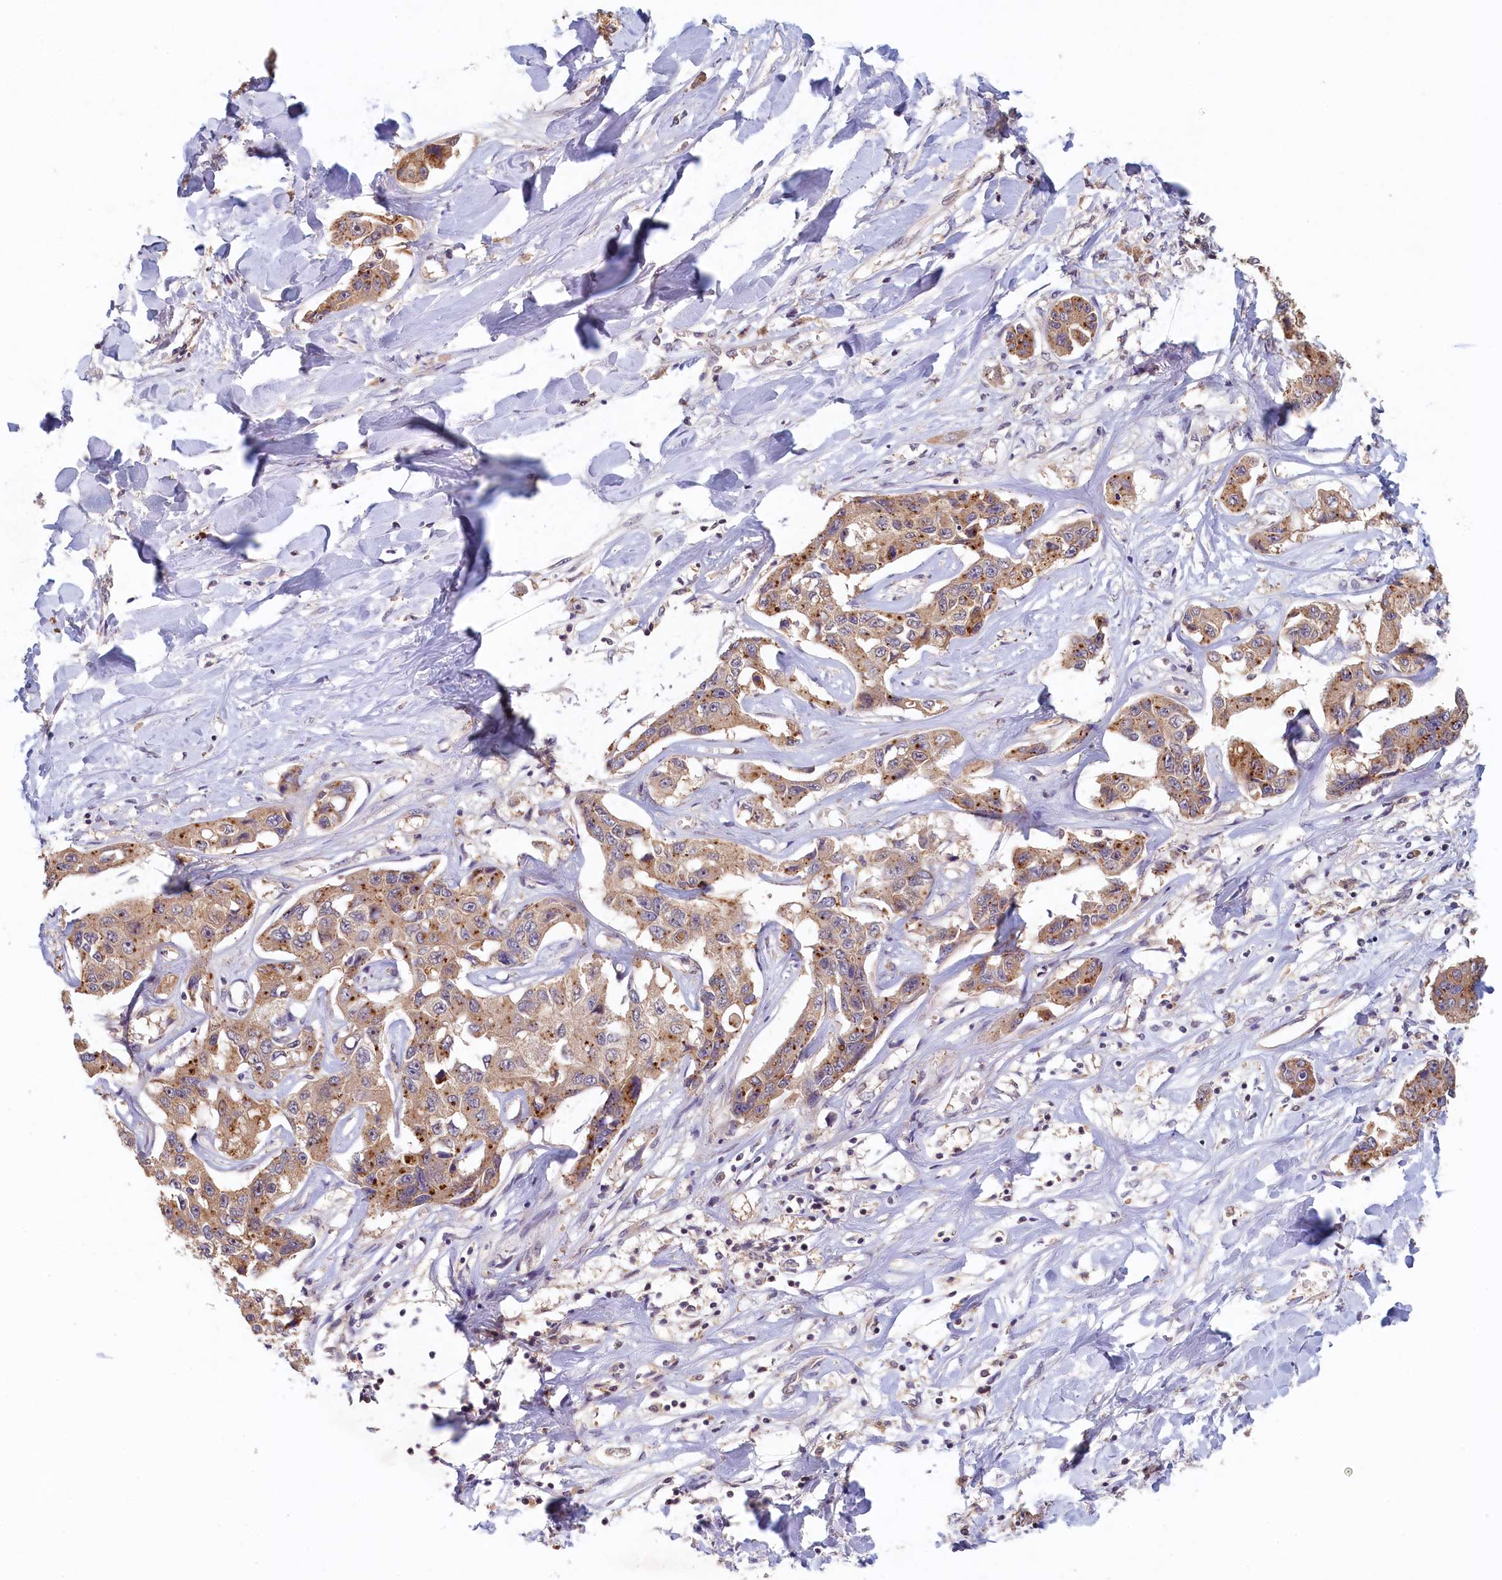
{"staining": {"intensity": "moderate", "quantity": ">75%", "location": "cytoplasmic/membranous"}, "tissue": "liver cancer", "cell_type": "Tumor cells", "image_type": "cancer", "snomed": [{"axis": "morphology", "description": "Cholangiocarcinoma"}, {"axis": "topography", "description": "Liver"}], "caption": "DAB (3,3'-diaminobenzidine) immunohistochemical staining of human liver cancer (cholangiocarcinoma) displays moderate cytoplasmic/membranous protein expression in approximately >75% of tumor cells. (brown staining indicates protein expression, while blue staining denotes nuclei).", "gene": "NUBP2", "patient": {"sex": "male", "age": 59}}